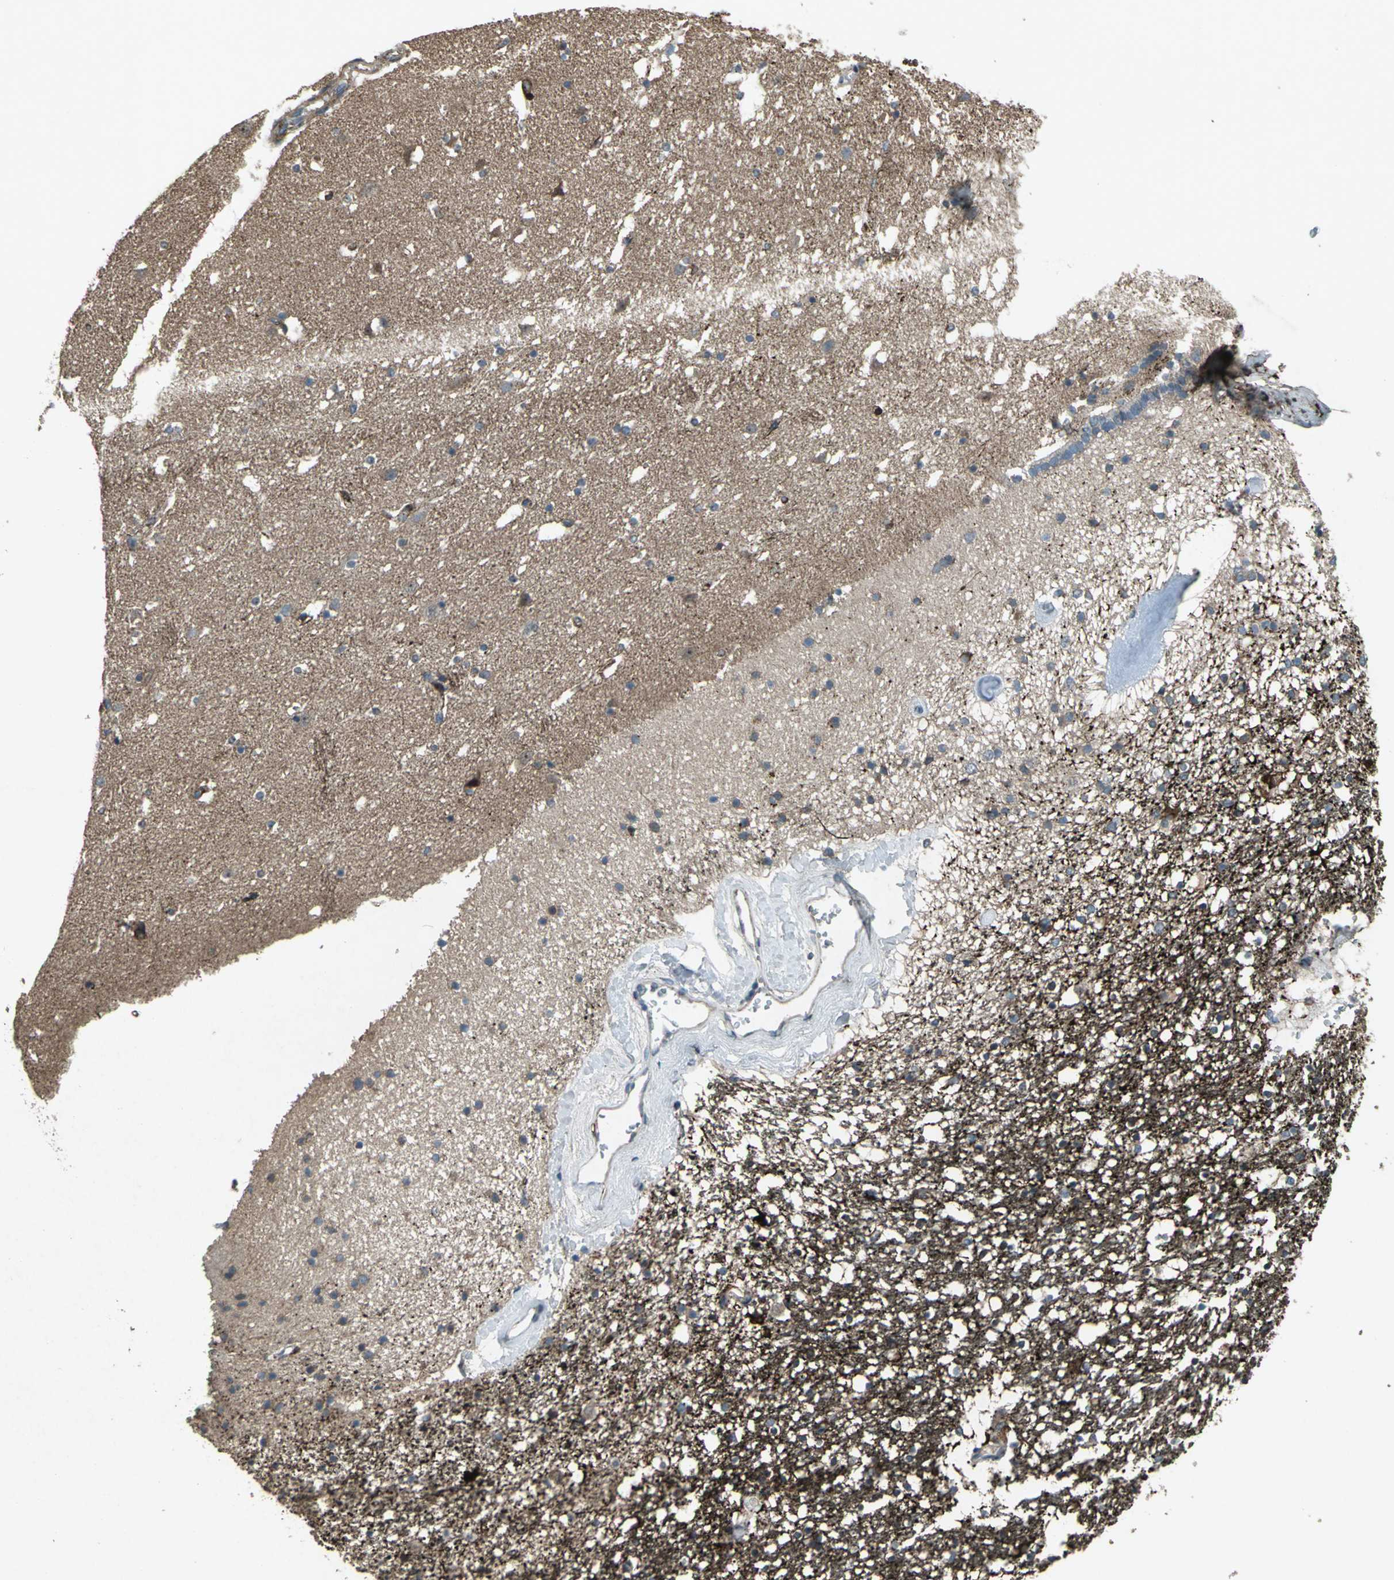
{"staining": {"intensity": "moderate", "quantity": "<25%", "location": "cytoplasmic/membranous"}, "tissue": "caudate", "cell_type": "Glial cells", "image_type": "normal", "snomed": [{"axis": "morphology", "description": "Normal tissue, NOS"}, {"axis": "topography", "description": "Lateral ventricle wall"}], "caption": "A brown stain labels moderate cytoplasmic/membranous positivity of a protein in glial cells of benign human caudate. The protein is stained brown, and the nuclei are stained in blue (DAB (3,3'-diaminobenzidine) IHC with brightfield microscopy, high magnification).", "gene": "SEPTIN4", "patient": {"sex": "male", "age": 45}}